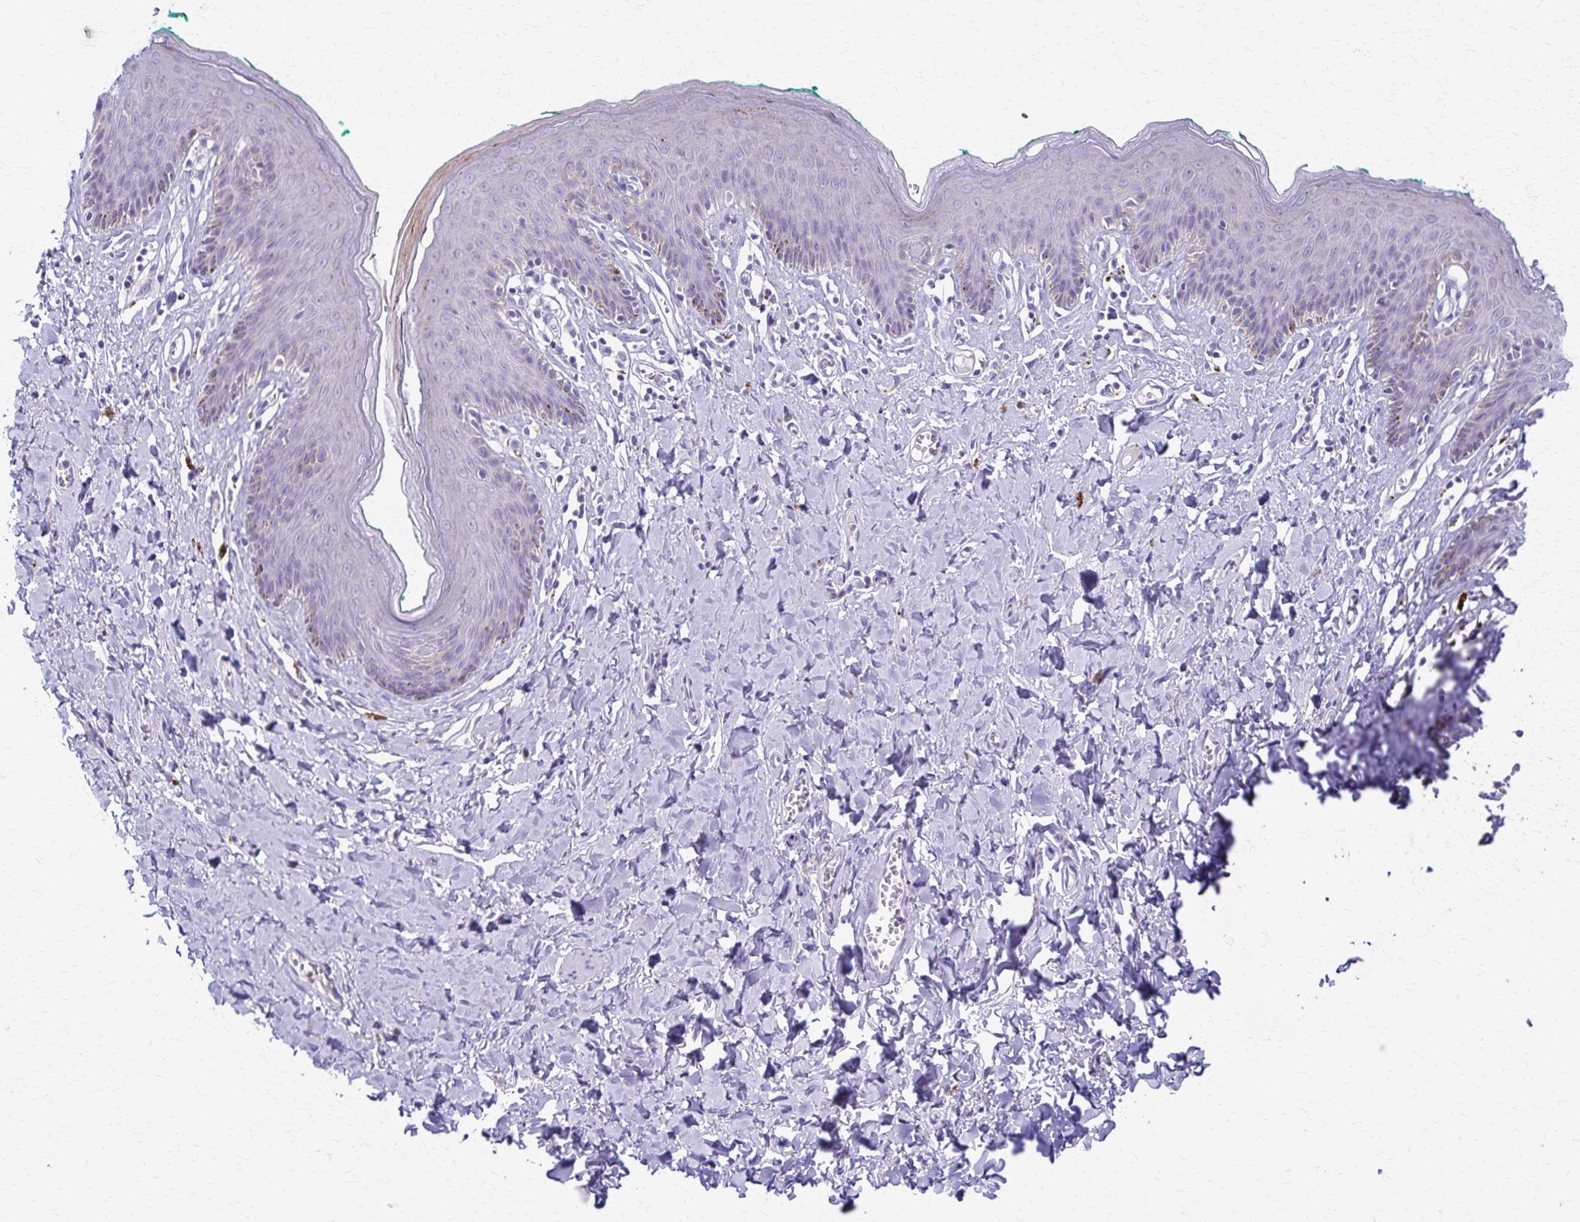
{"staining": {"intensity": "weak", "quantity": "<25%", "location": "cytoplasmic/membranous"}, "tissue": "skin", "cell_type": "Epidermal cells", "image_type": "normal", "snomed": [{"axis": "morphology", "description": "Normal tissue, NOS"}, {"axis": "topography", "description": "Vulva"}, {"axis": "topography", "description": "Peripheral nerve tissue"}], "caption": "An immunohistochemistry image of unremarkable skin is shown. There is no staining in epidermal cells of skin. (Immunohistochemistry (ihc), brightfield microscopy, high magnification).", "gene": "TMEM60", "patient": {"sex": "female", "age": 66}}